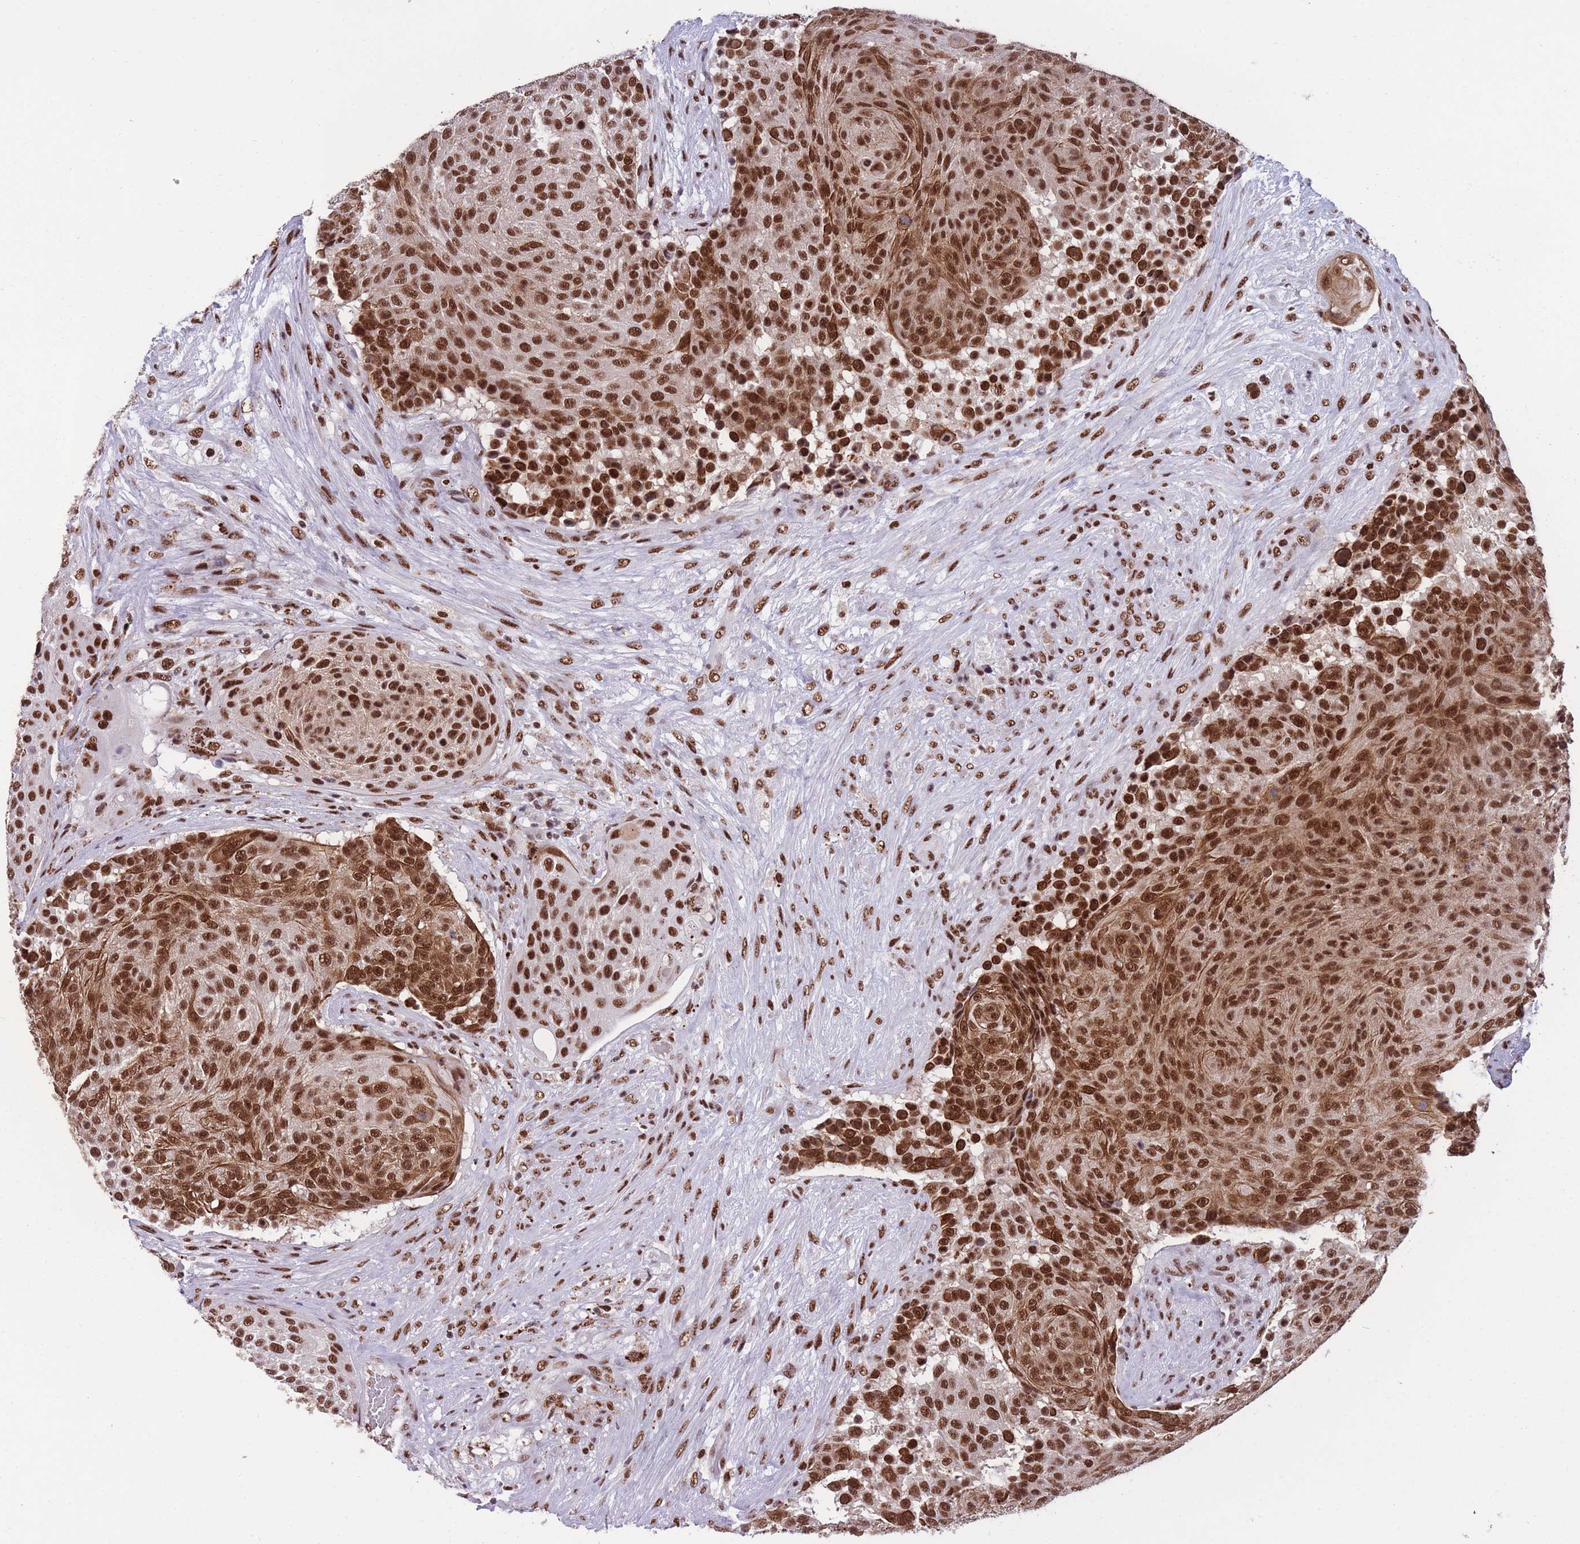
{"staining": {"intensity": "strong", "quantity": ">75%", "location": "cytoplasmic/membranous,nuclear"}, "tissue": "urothelial cancer", "cell_type": "Tumor cells", "image_type": "cancer", "snomed": [{"axis": "morphology", "description": "Urothelial carcinoma, High grade"}, {"axis": "topography", "description": "Urinary bladder"}], "caption": "DAB (3,3'-diaminobenzidine) immunohistochemical staining of human urothelial cancer exhibits strong cytoplasmic/membranous and nuclear protein positivity in approximately >75% of tumor cells. (Brightfield microscopy of DAB IHC at high magnification).", "gene": "PRPF19", "patient": {"sex": "female", "age": 63}}